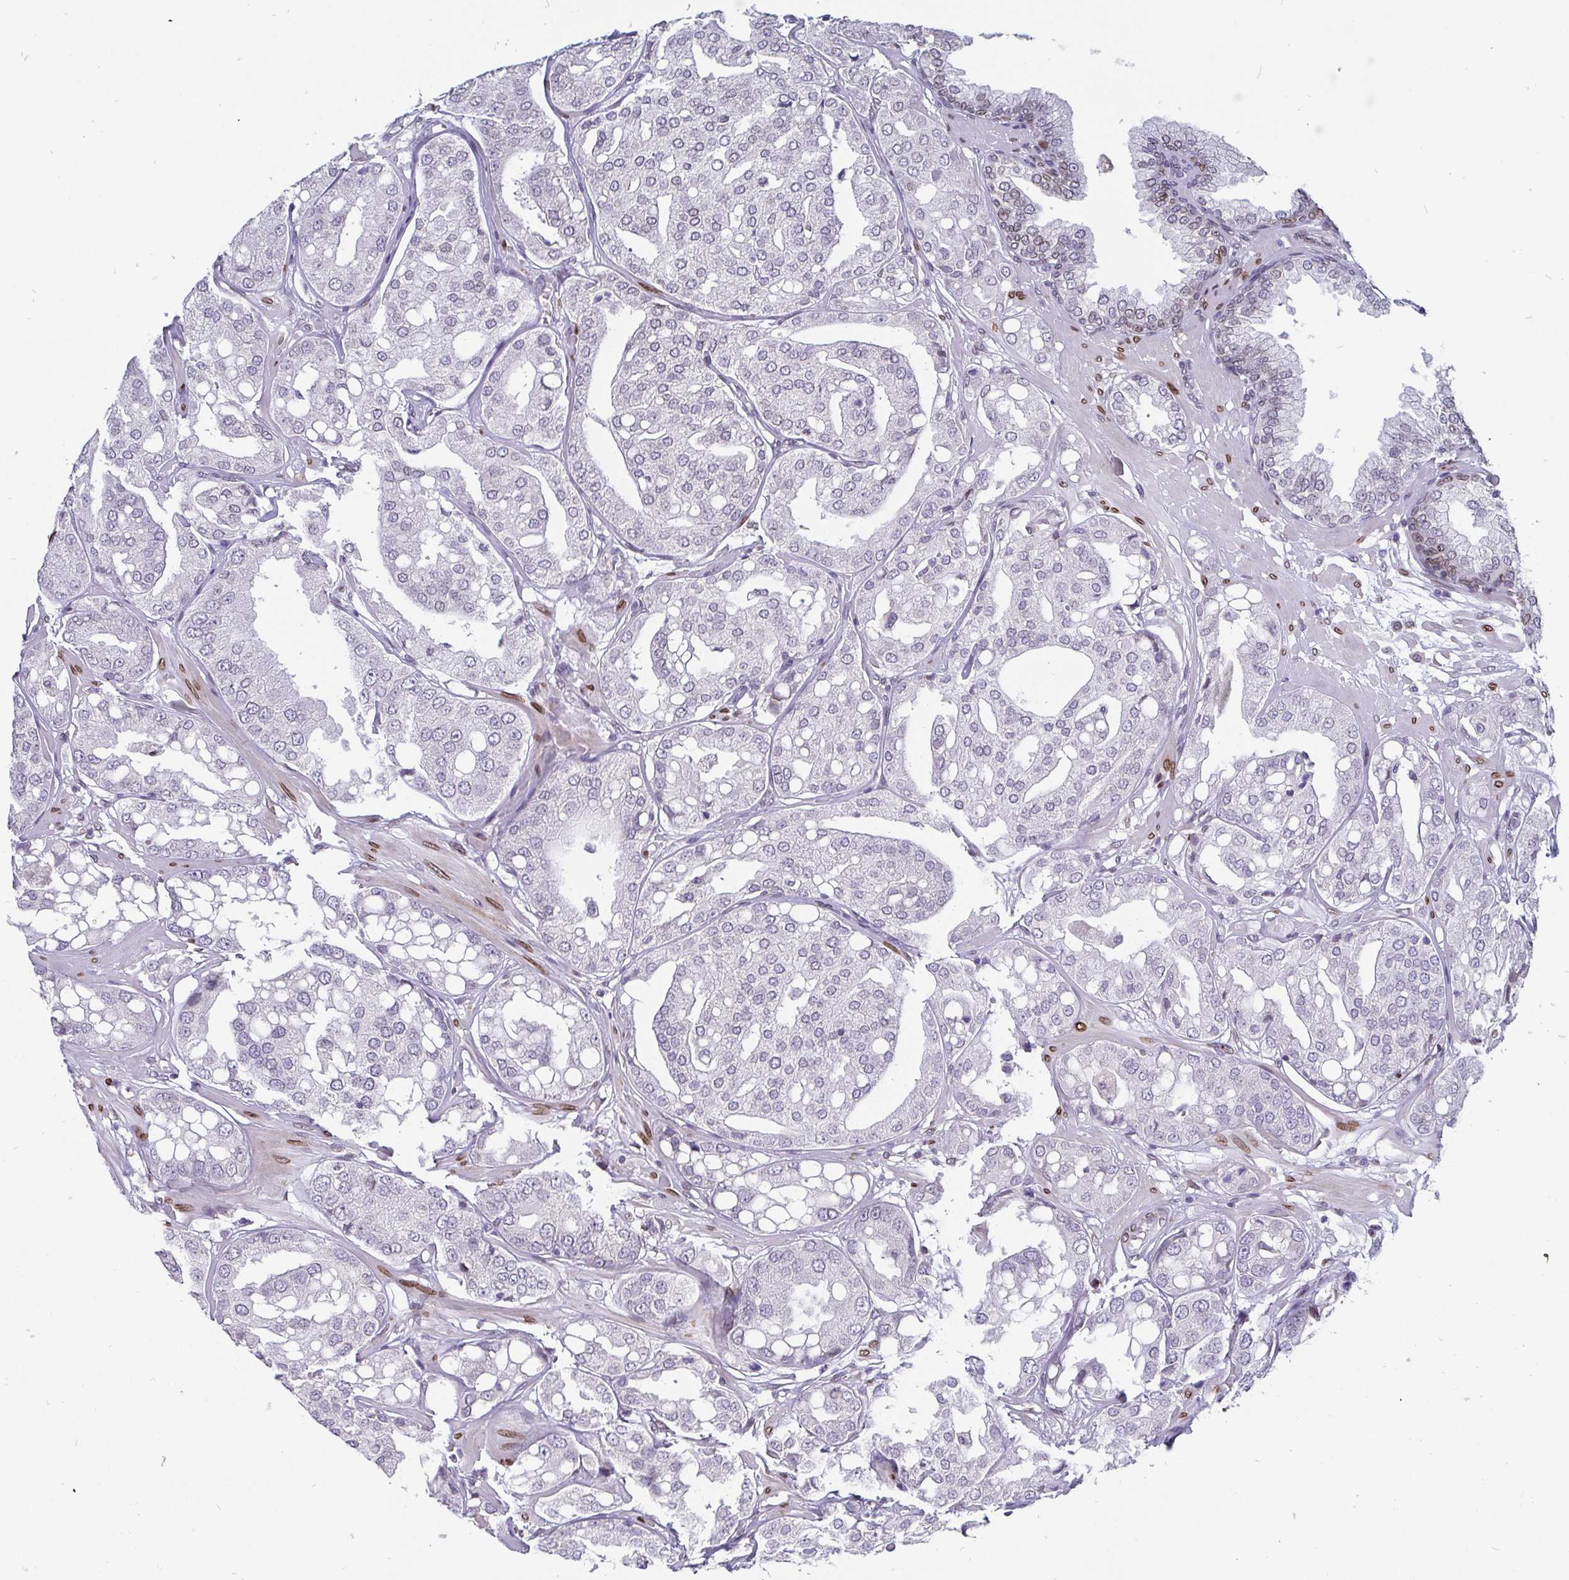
{"staining": {"intensity": "negative", "quantity": "none", "location": "none"}, "tissue": "renal cancer", "cell_type": "Tumor cells", "image_type": "cancer", "snomed": [{"axis": "morphology", "description": "Adenocarcinoma, NOS"}, {"axis": "topography", "description": "Urinary bladder"}], "caption": "High power microscopy image of an immunohistochemistry (IHC) micrograph of renal cancer, revealing no significant positivity in tumor cells.", "gene": "EMD", "patient": {"sex": "male", "age": 61}}